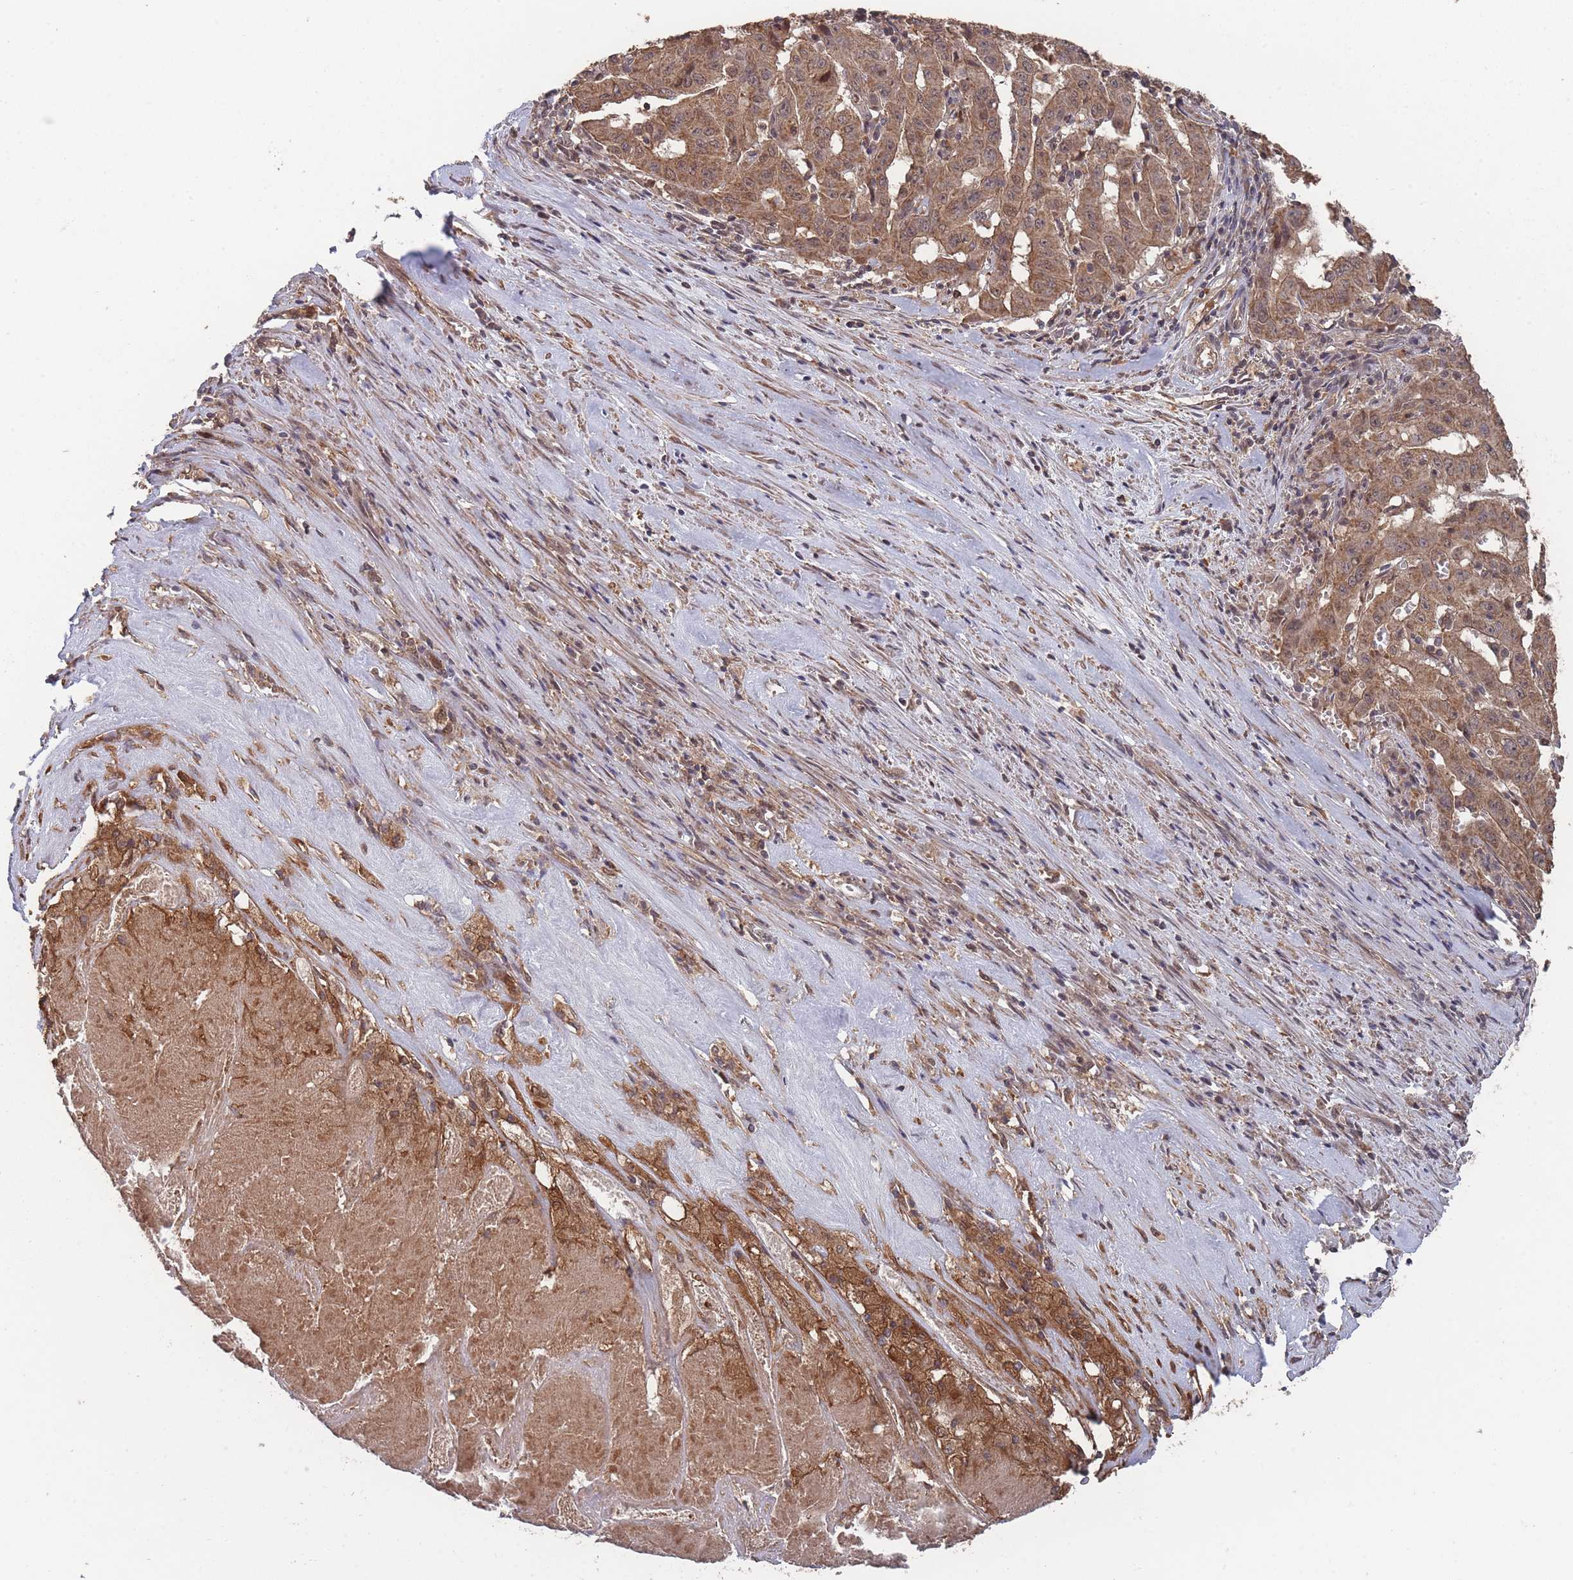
{"staining": {"intensity": "moderate", "quantity": ">75%", "location": "cytoplasmic/membranous"}, "tissue": "pancreatic cancer", "cell_type": "Tumor cells", "image_type": "cancer", "snomed": [{"axis": "morphology", "description": "Adenocarcinoma, NOS"}, {"axis": "topography", "description": "Pancreas"}], "caption": "Tumor cells demonstrate medium levels of moderate cytoplasmic/membranous staining in approximately >75% of cells in human pancreatic cancer.", "gene": "SF3B1", "patient": {"sex": "male", "age": 63}}